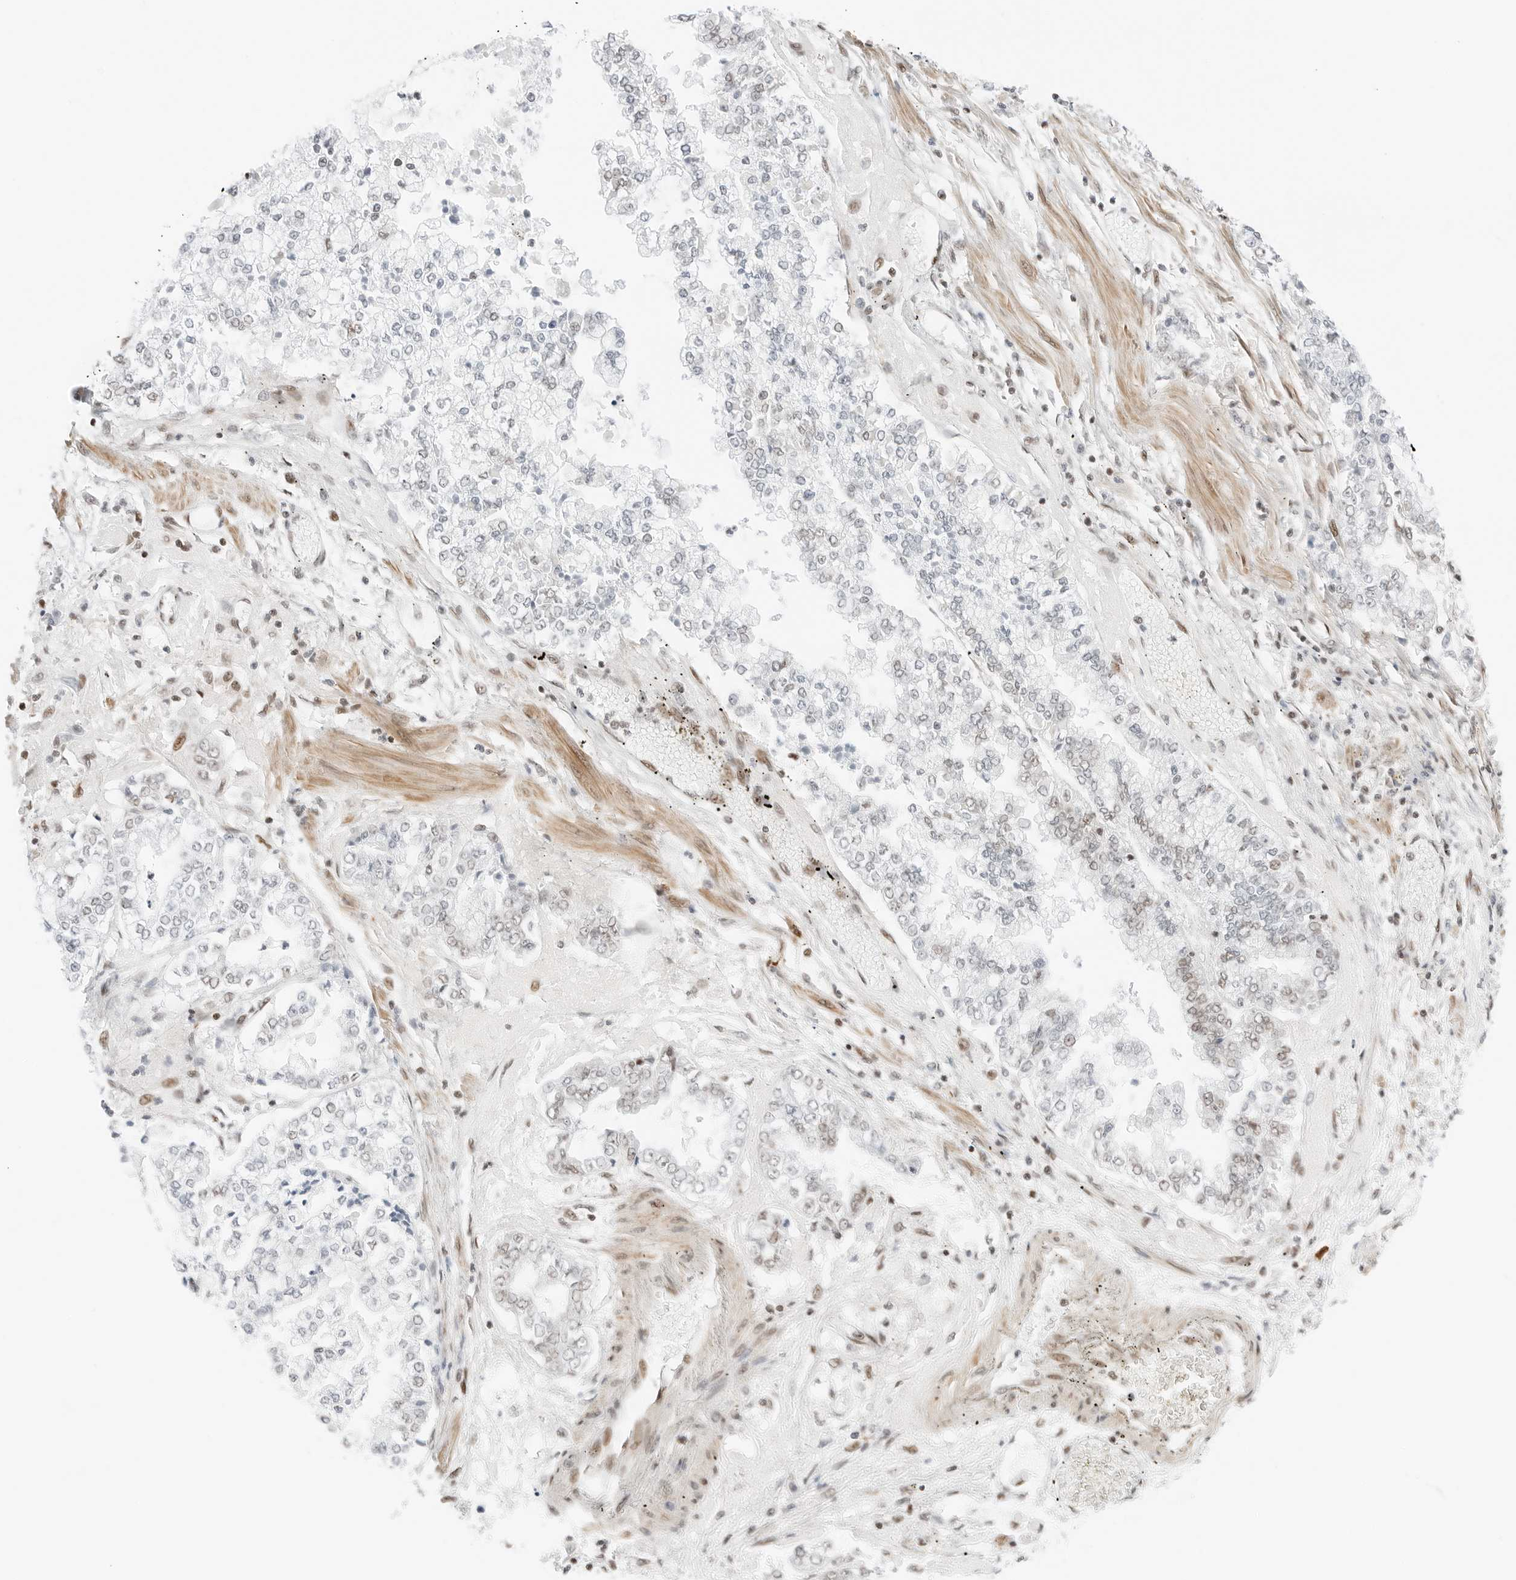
{"staining": {"intensity": "weak", "quantity": "<25%", "location": "nuclear"}, "tissue": "stomach cancer", "cell_type": "Tumor cells", "image_type": "cancer", "snomed": [{"axis": "morphology", "description": "Adenocarcinoma, NOS"}, {"axis": "topography", "description": "Stomach"}], "caption": "IHC of stomach cancer (adenocarcinoma) demonstrates no expression in tumor cells.", "gene": "CRTC2", "patient": {"sex": "male", "age": 76}}